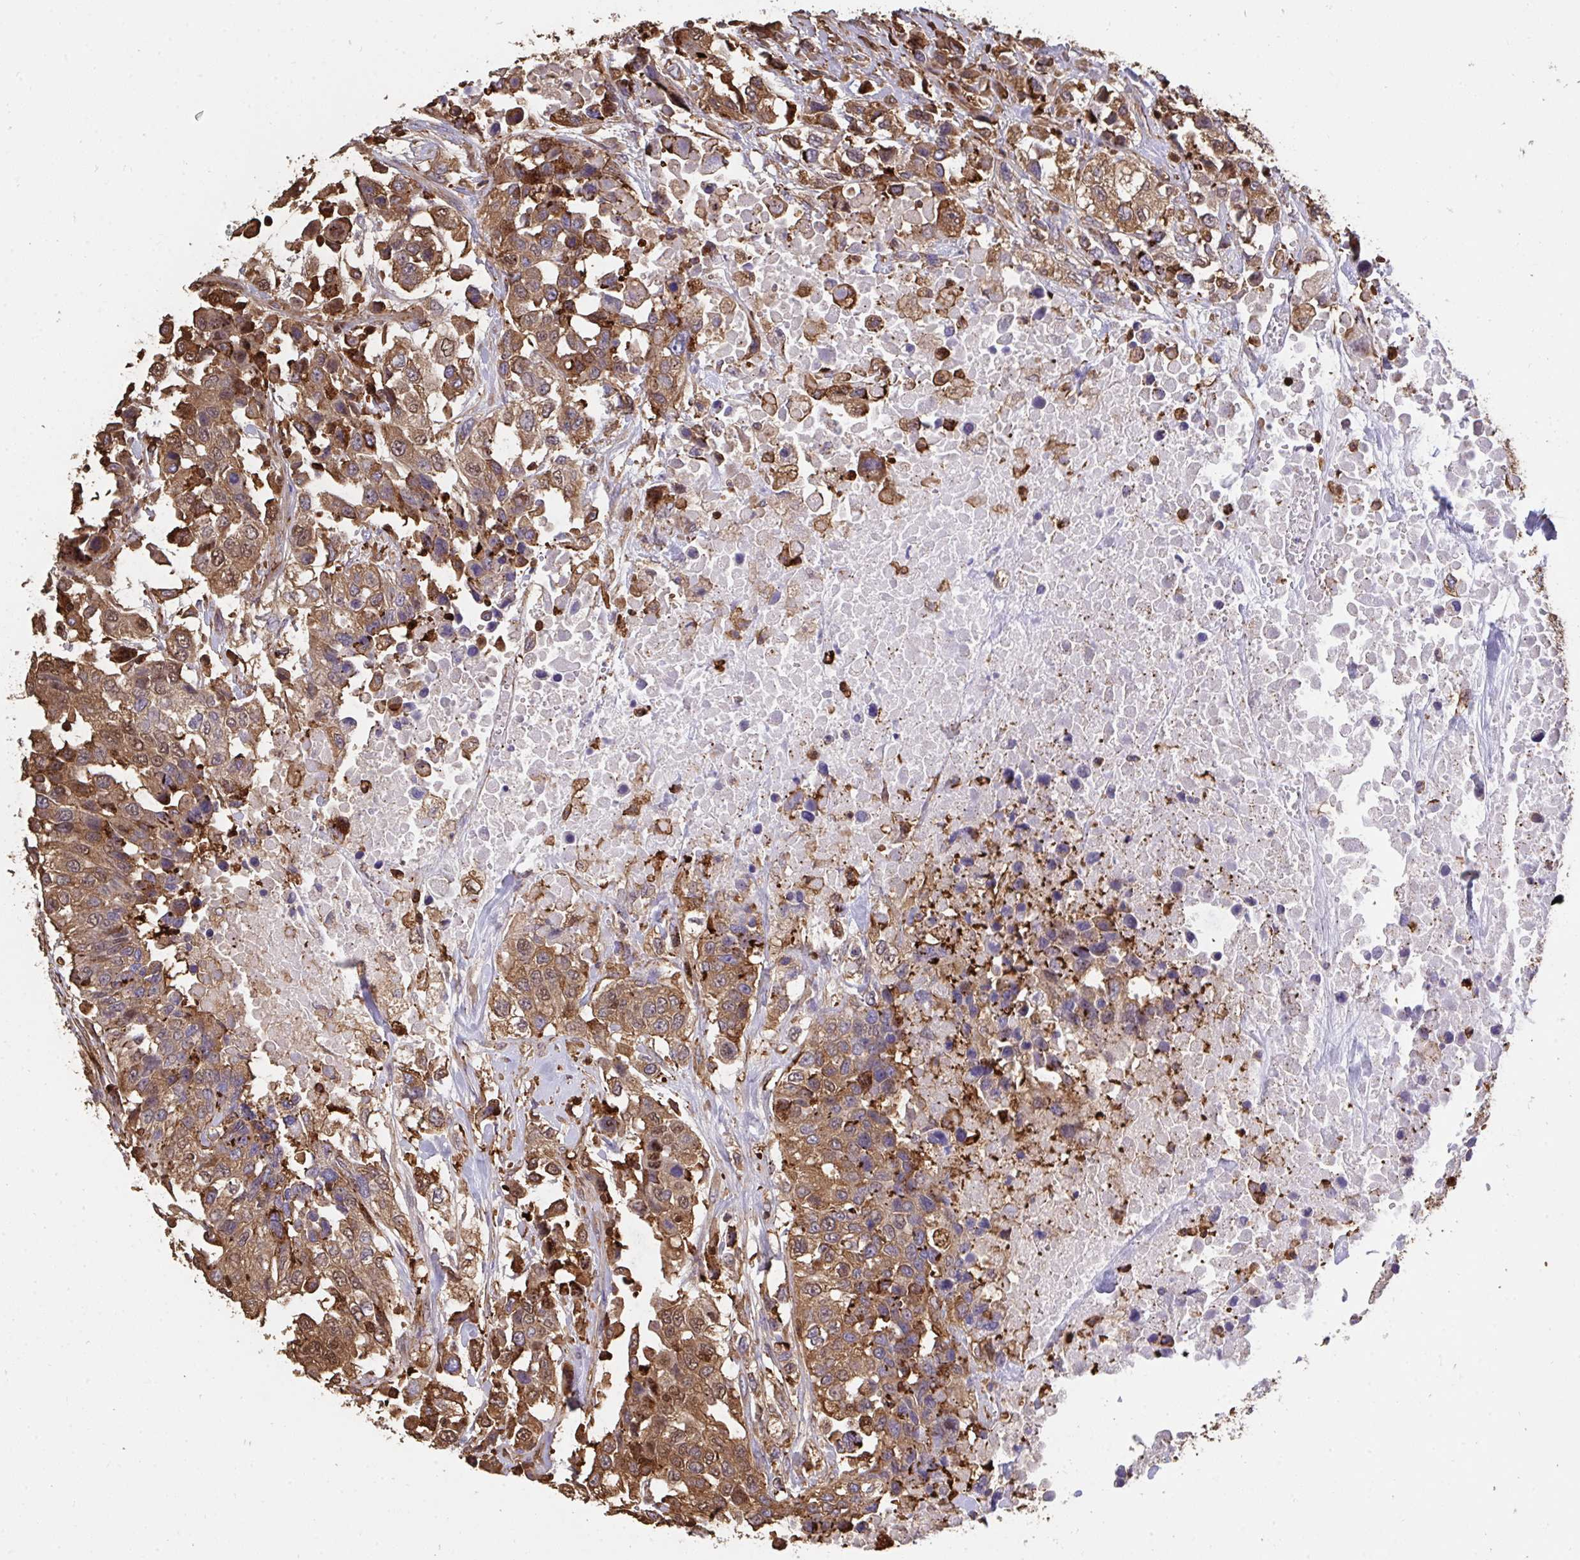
{"staining": {"intensity": "moderate", "quantity": ">75%", "location": "cytoplasmic/membranous"}, "tissue": "urothelial cancer", "cell_type": "Tumor cells", "image_type": "cancer", "snomed": [{"axis": "morphology", "description": "Urothelial carcinoma, High grade"}, {"axis": "topography", "description": "Urinary bladder"}], "caption": "Urothelial cancer was stained to show a protein in brown. There is medium levels of moderate cytoplasmic/membranous expression in approximately >75% of tumor cells.", "gene": "CFL1", "patient": {"sex": "female", "age": 80}}